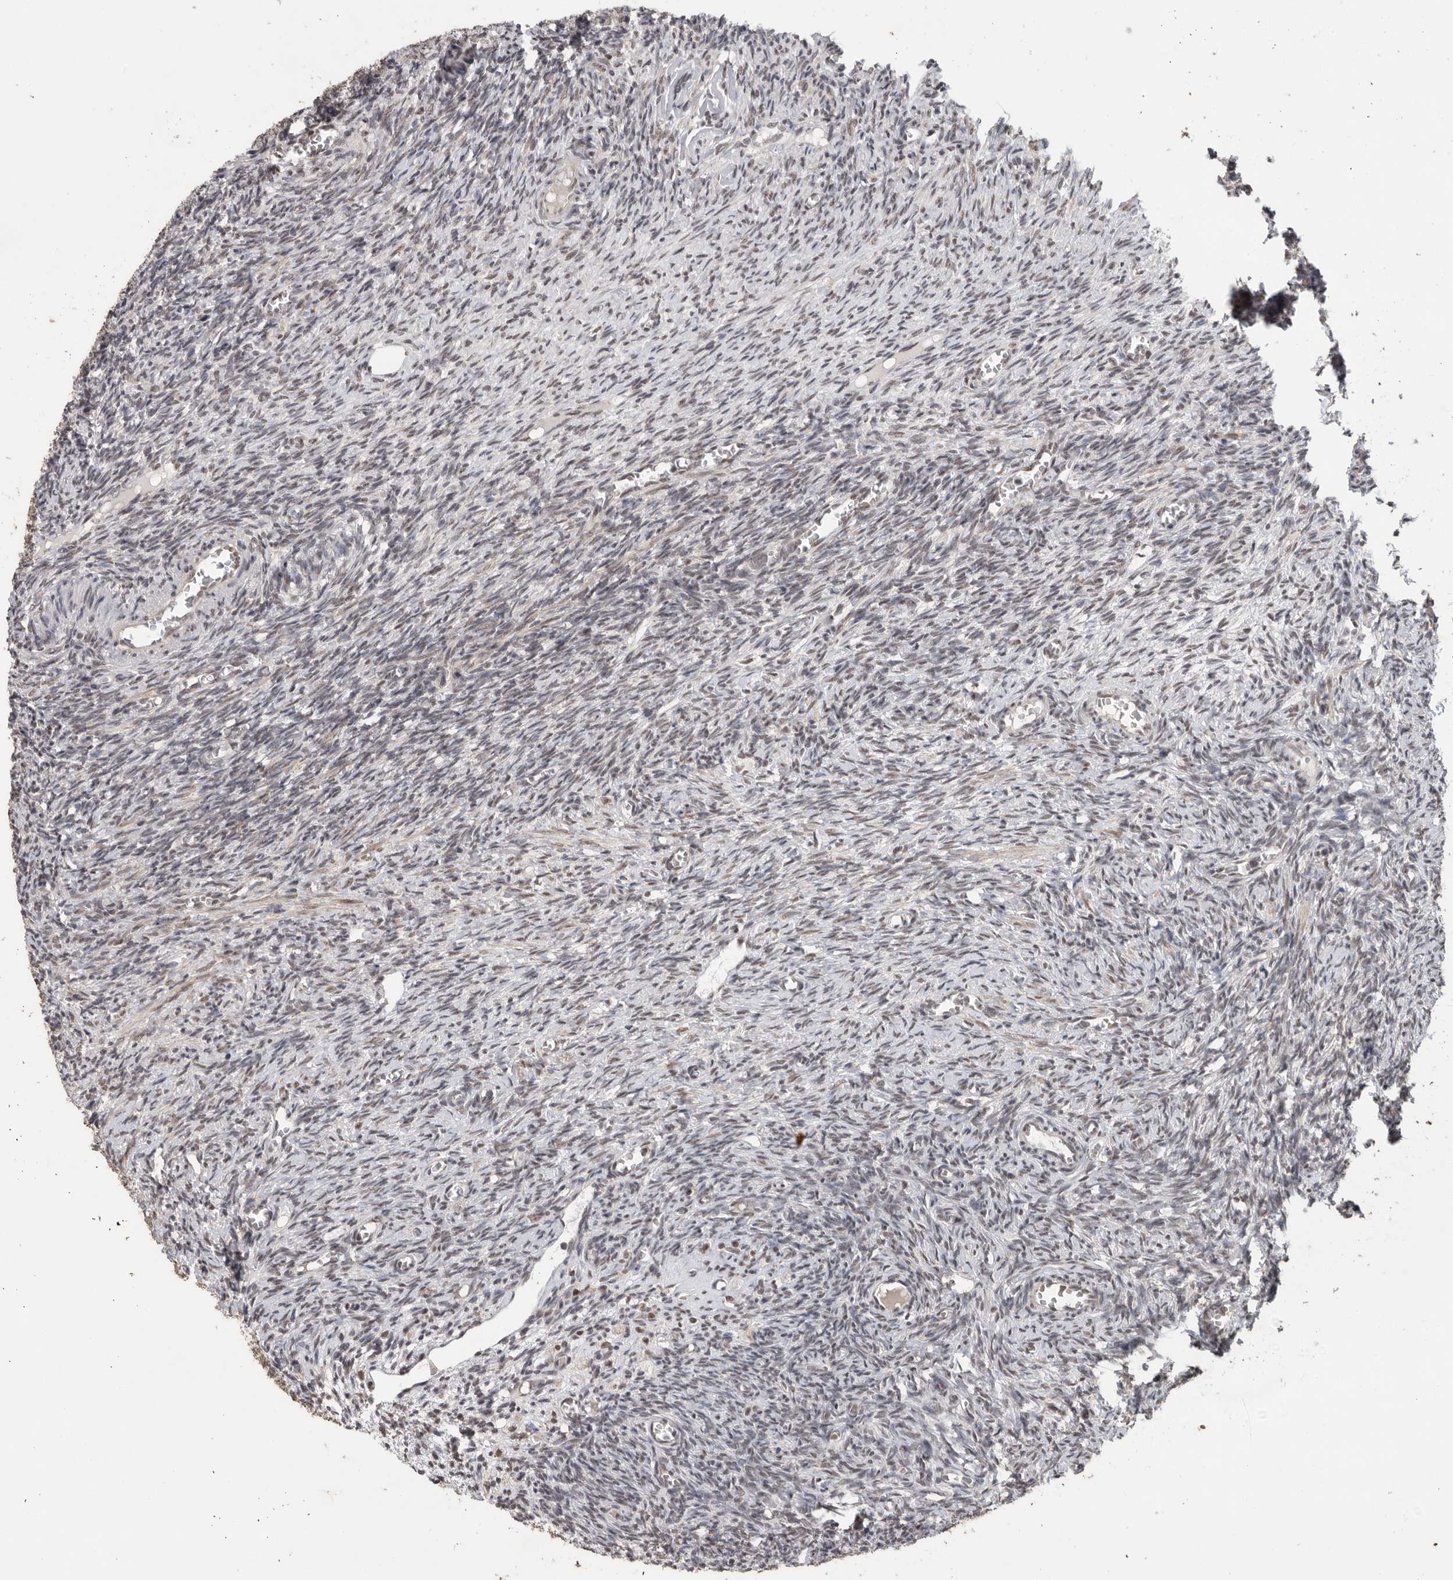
{"staining": {"intensity": "weak", "quantity": "25%-75%", "location": "nuclear"}, "tissue": "ovary", "cell_type": "Ovarian stroma cells", "image_type": "normal", "snomed": [{"axis": "morphology", "description": "Normal tissue, NOS"}, {"axis": "topography", "description": "Ovary"}], "caption": "An immunohistochemistry micrograph of normal tissue is shown. Protein staining in brown highlights weak nuclear positivity in ovary within ovarian stroma cells. The protein of interest is shown in brown color, while the nuclei are stained blue.", "gene": "PPP1R10", "patient": {"sex": "female", "age": 27}}